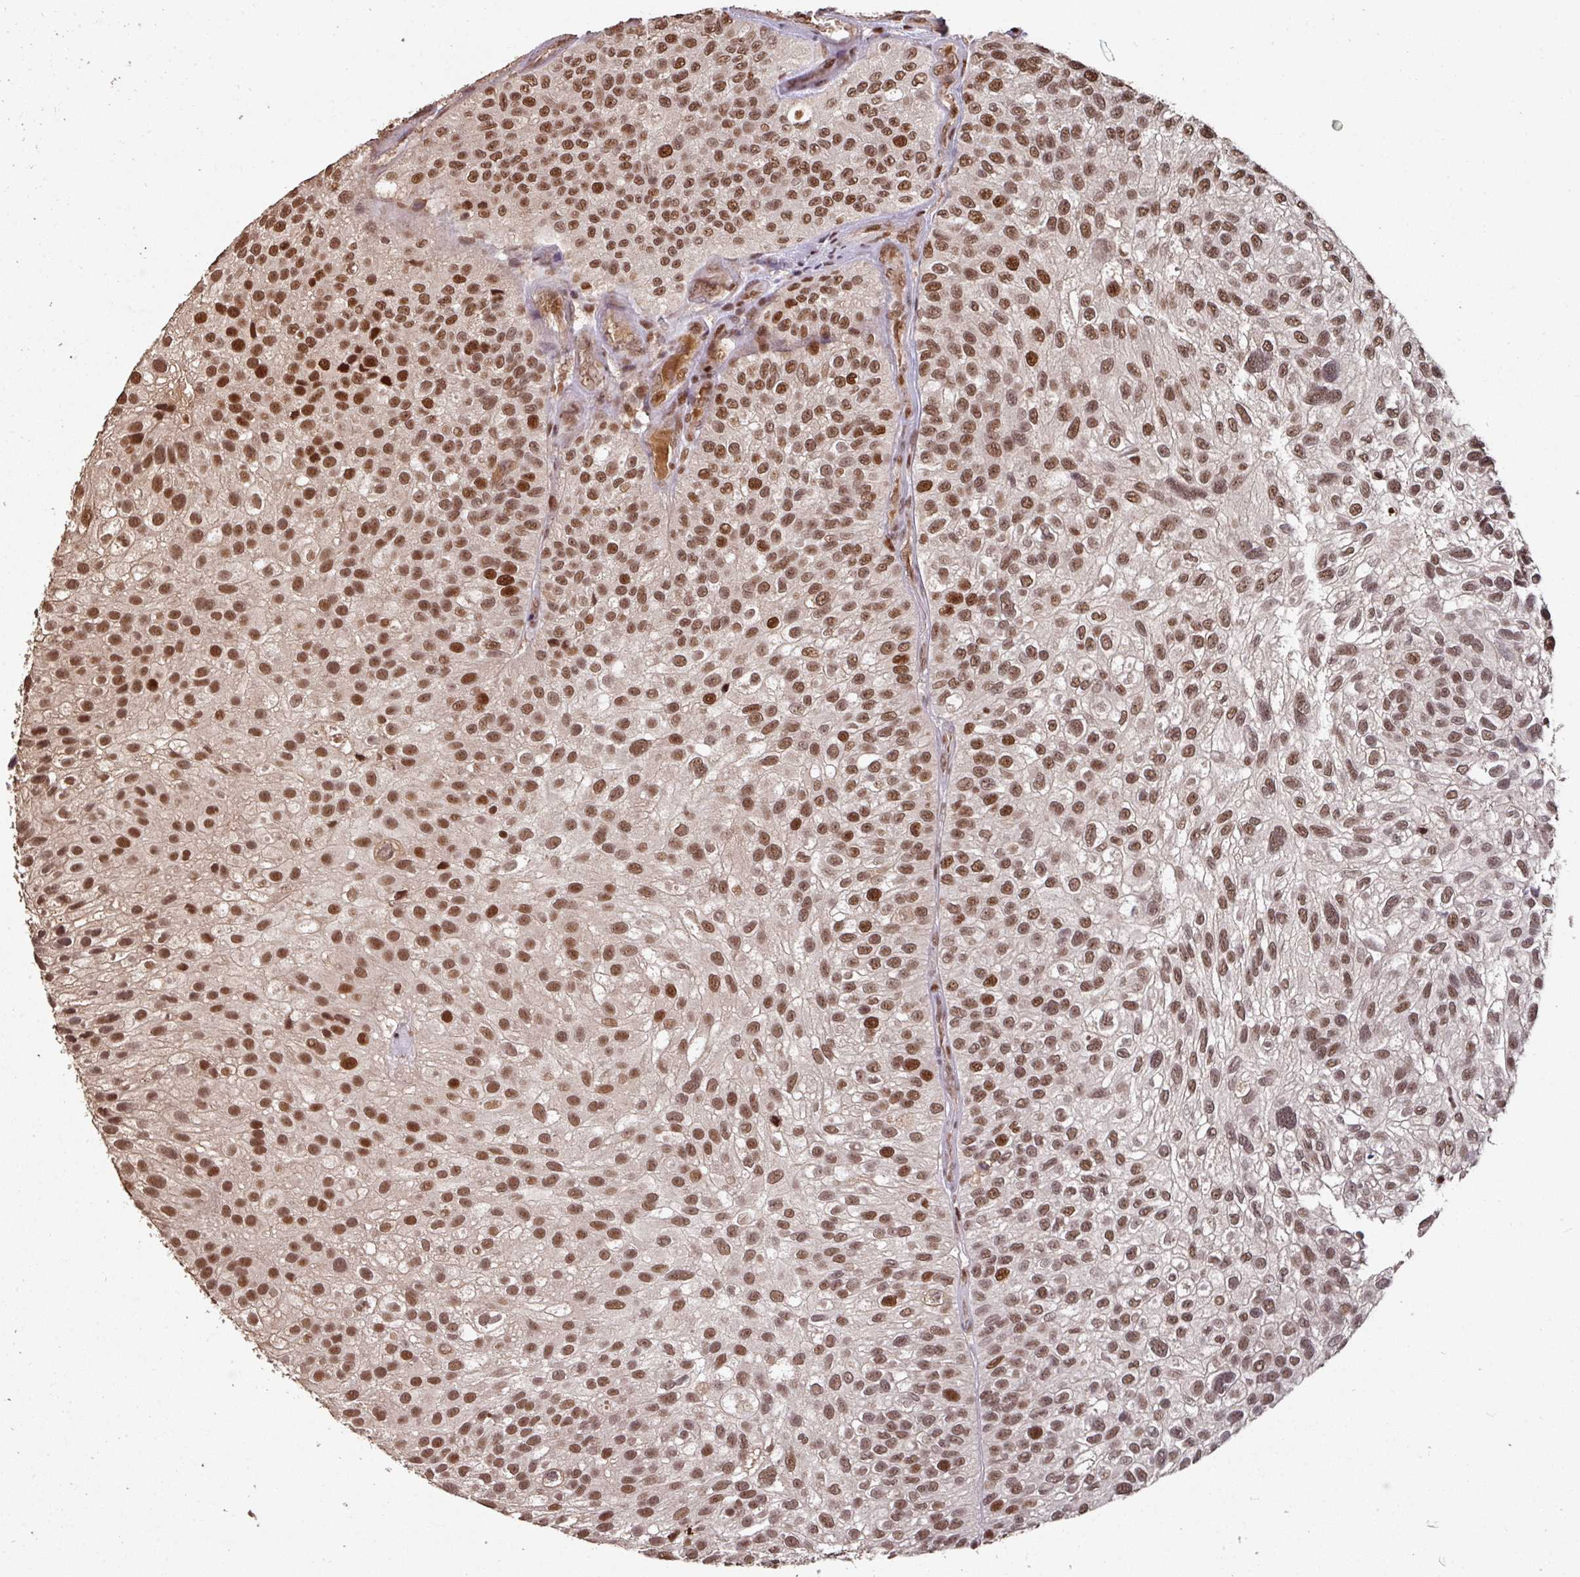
{"staining": {"intensity": "strong", "quantity": ">75%", "location": "nuclear"}, "tissue": "urothelial cancer", "cell_type": "Tumor cells", "image_type": "cancer", "snomed": [{"axis": "morphology", "description": "Urothelial carcinoma, NOS"}, {"axis": "topography", "description": "Urinary bladder"}], "caption": "Strong nuclear staining is present in about >75% of tumor cells in urothelial cancer. (brown staining indicates protein expression, while blue staining denotes nuclei).", "gene": "POLD1", "patient": {"sex": "male", "age": 87}}